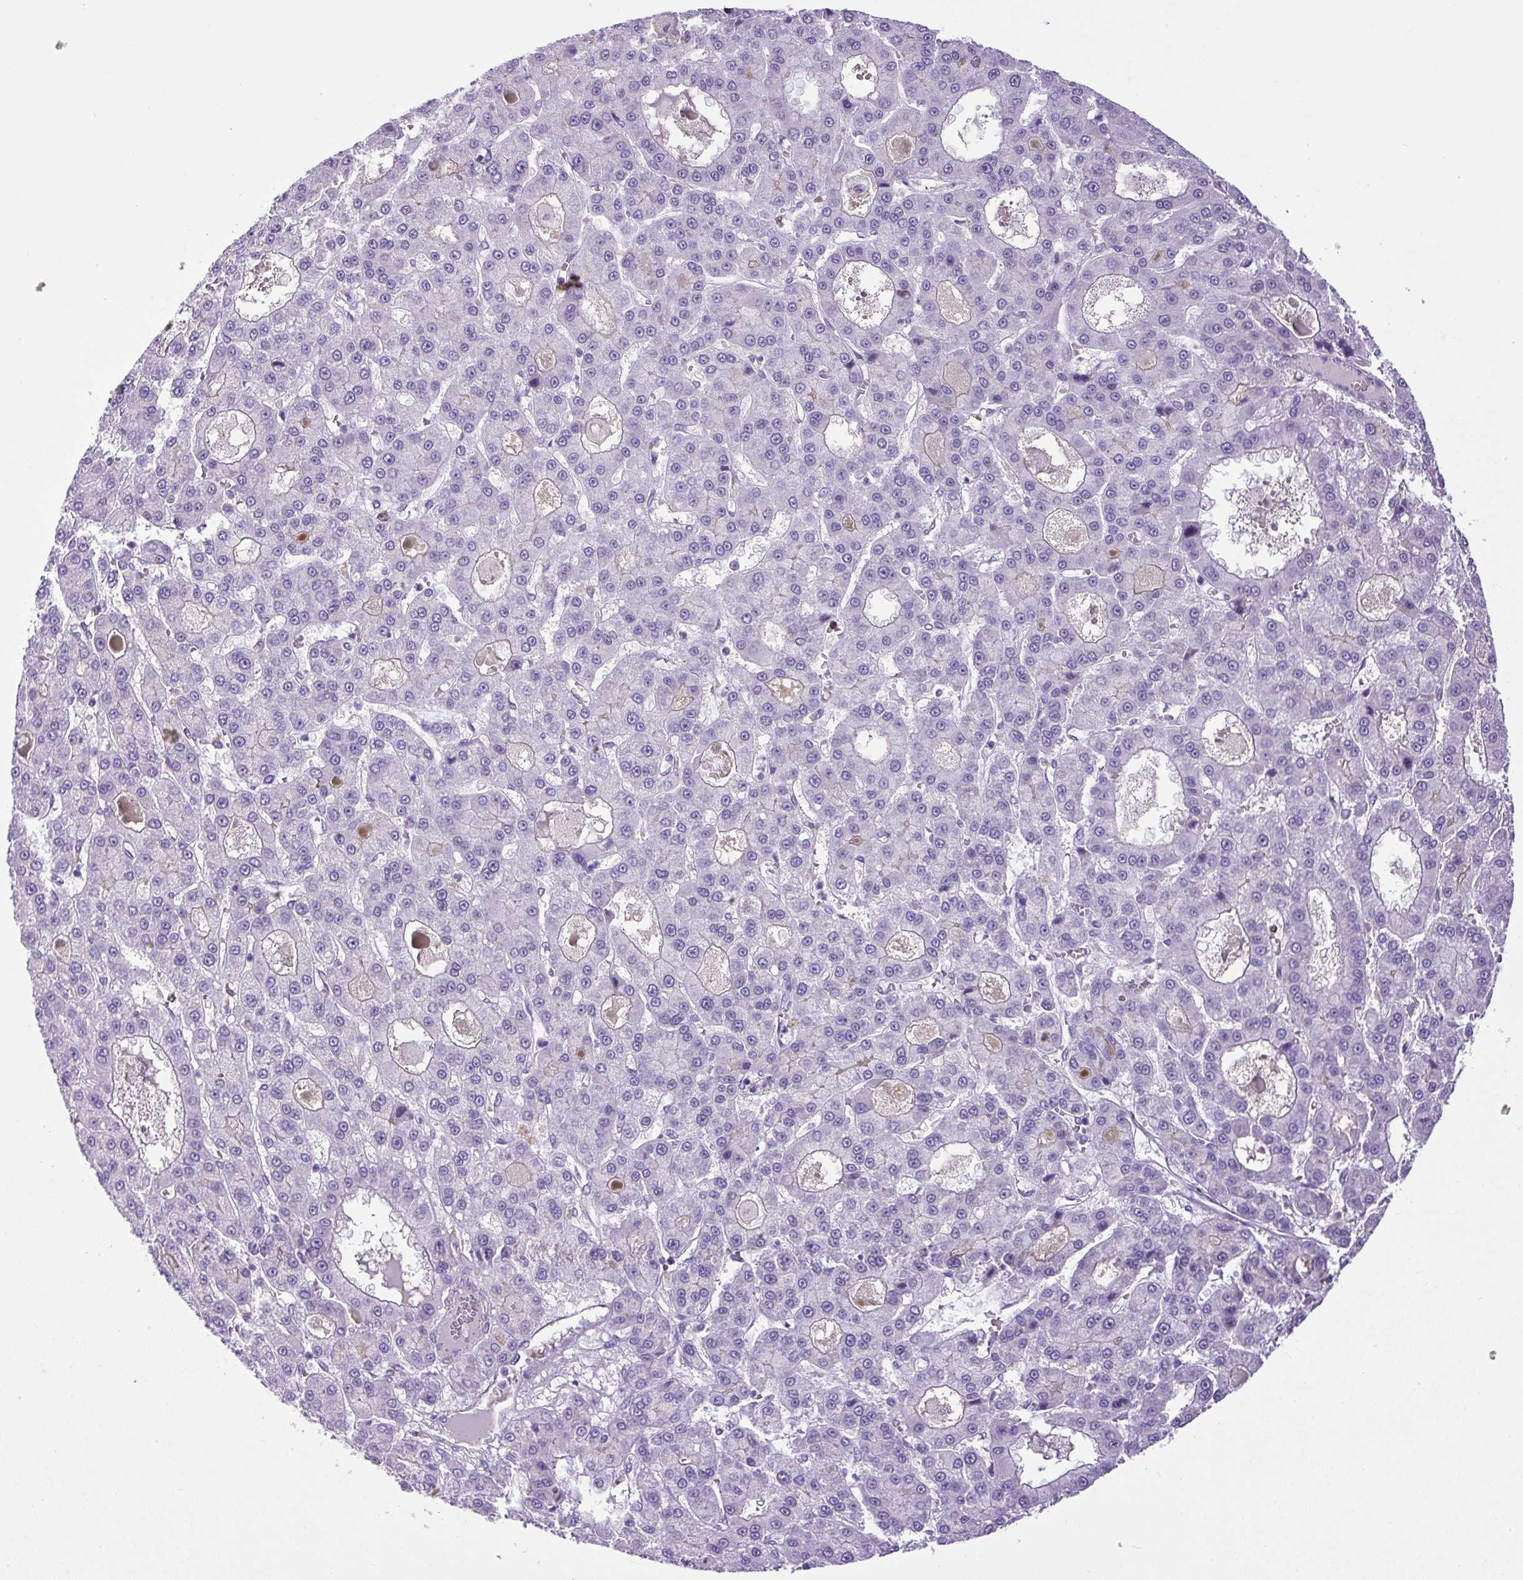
{"staining": {"intensity": "negative", "quantity": "none", "location": "none"}, "tissue": "liver cancer", "cell_type": "Tumor cells", "image_type": "cancer", "snomed": [{"axis": "morphology", "description": "Carcinoma, Hepatocellular, NOS"}, {"axis": "topography", "description": "Liver"}], "caption": "This histopathology image is of liver cancer stained with immunohistochemistry (IHC) to label a protein in brown with the nuclei are counter-stained blue. There is no staining in tumor cells. The staining is performed using DAB brown chromogen with nuclei counter-stained in using hematoxylin.", "gene": "VWA7", "patient": {"sex": "male", "age": 70}}